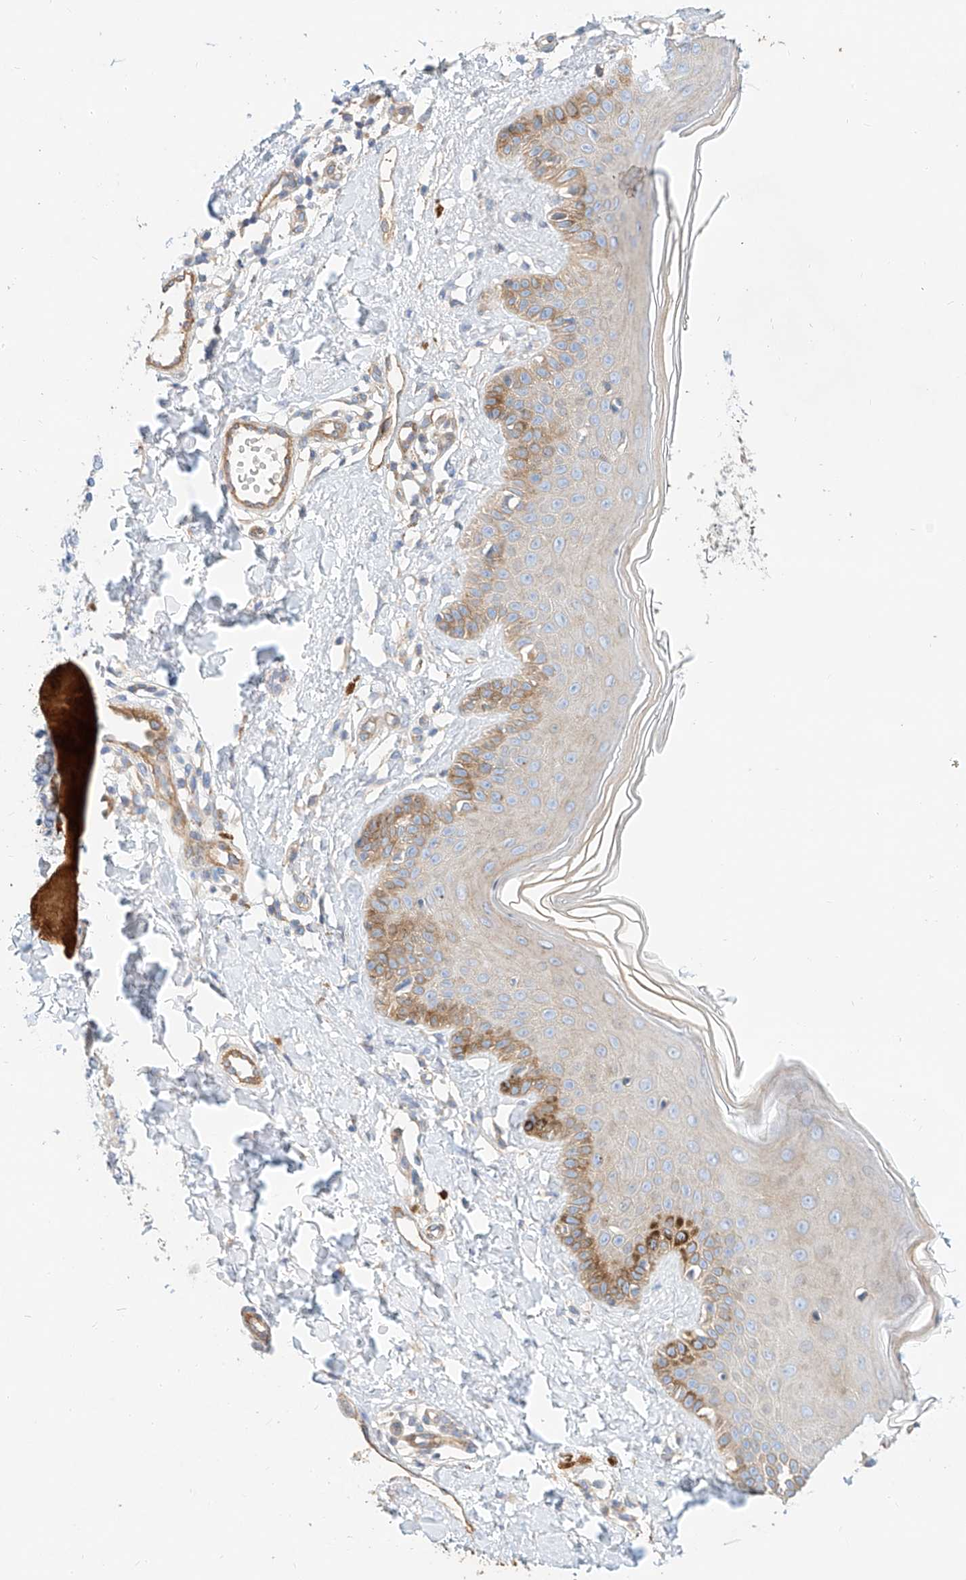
{"staining": {"intensity": "negative", "quantity": "none", "location": "none"}, "tissue": "skin", "cell_type": "Fibroblasts", "image_type": "normal", "snomed": [{"axis": "morphology", "description": "Normal tissue, NOS"}, {"axis": "topography", "description": "Skin"}], "caption": "A histopathology image of skin stained for a protein exhibits no brown staining in fibroblasts.", "gene": "KCNH5", "patient": {"sex": "male", "age": 52}}